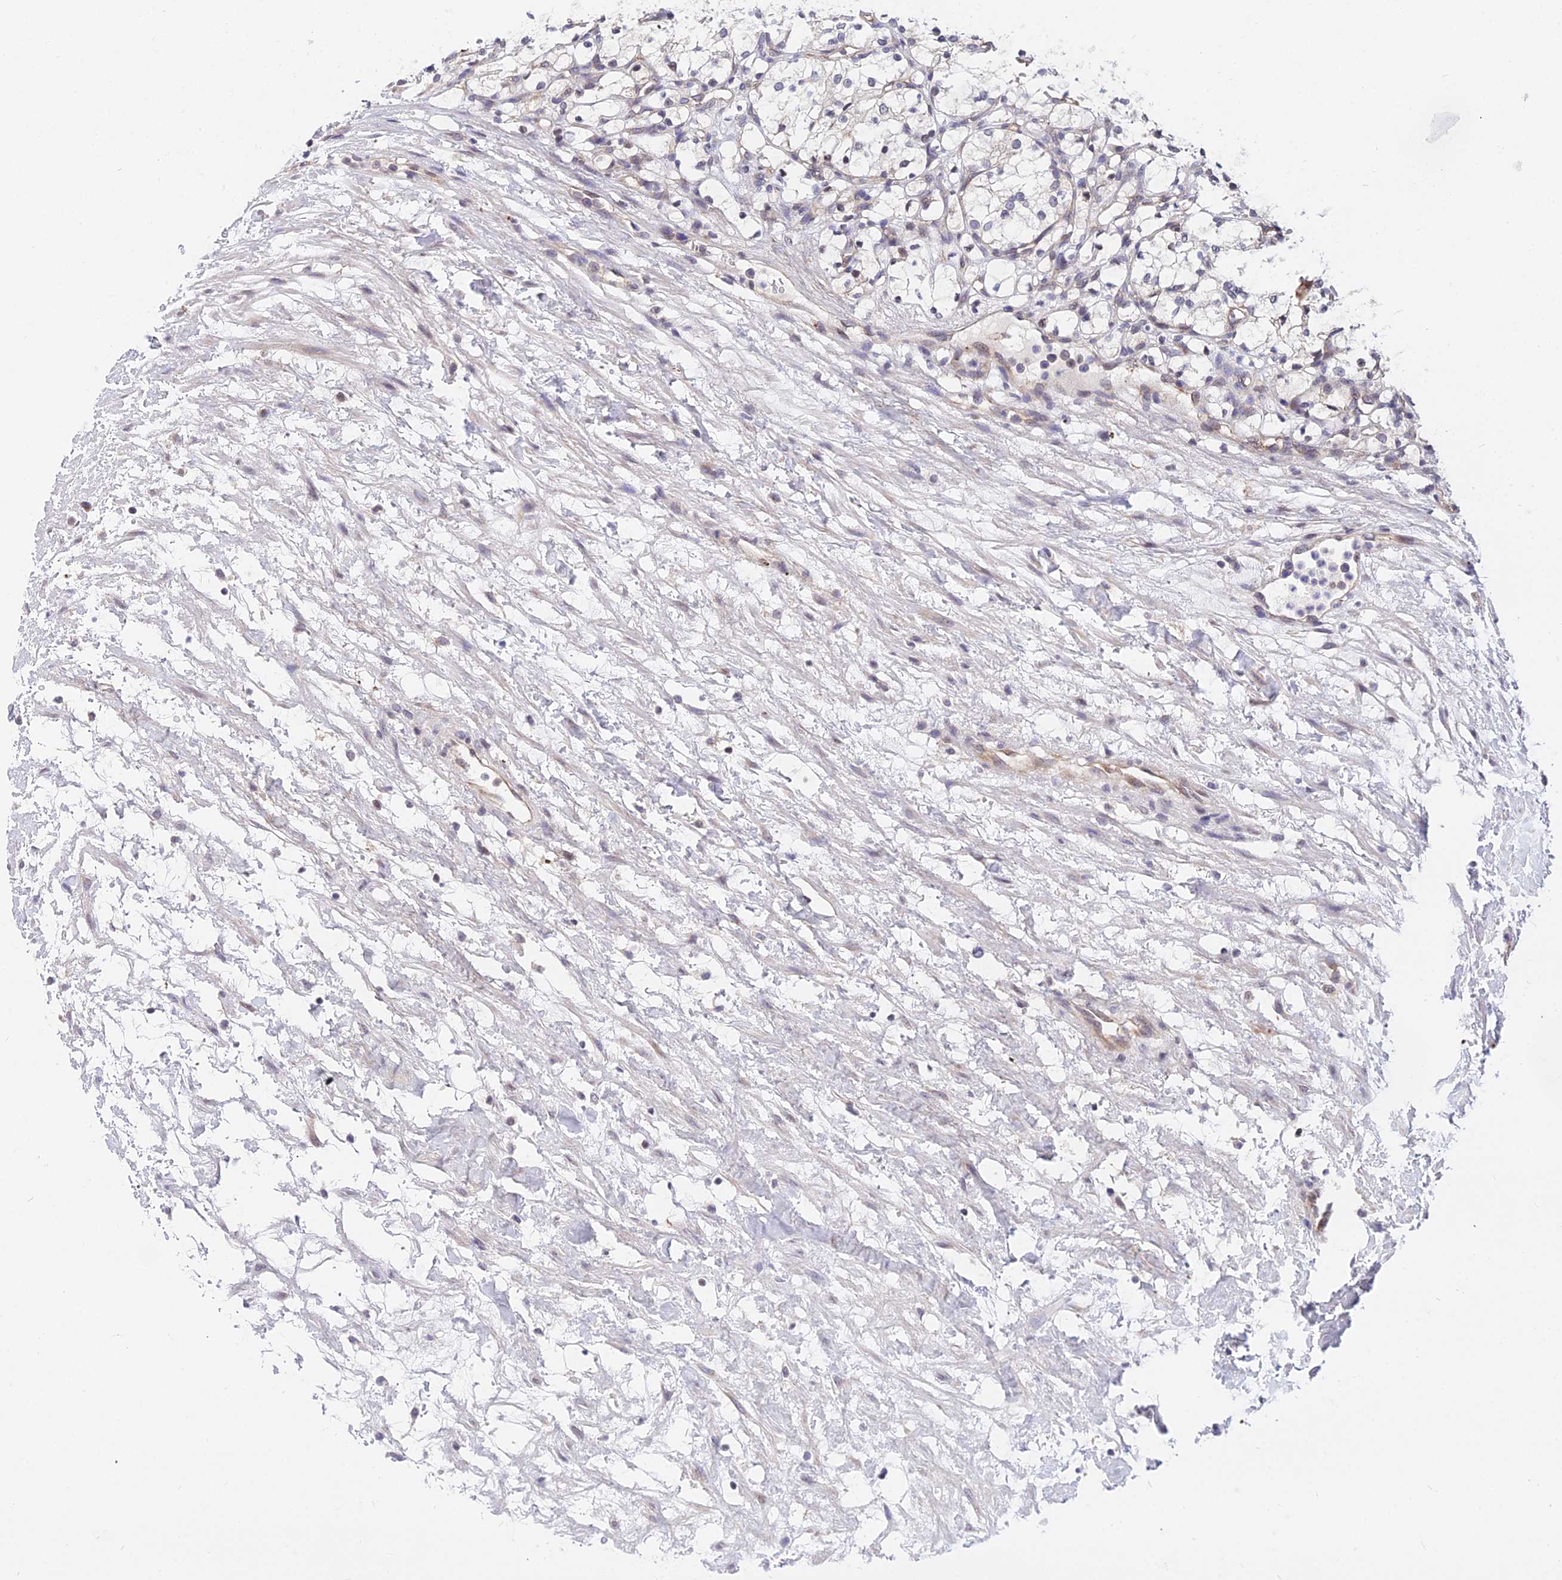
{"staining": {"intensity": "negative", "quantity": "none", "location": "none"}, "tissue": "renal cancer", "cell_type": "Tumor cells", "image_type": "cancer", "snomed": [{"axis": "morphology", "description": "Adenocarcinoma, NOS"}, {"axis": "topography", "description": "Kidney"}], "caption": "An immunohistochemistry (IHC) image of renal cancer (adenocarcinoma) is shown. There is no staining in tumor cells of renal cancer (adenocarcinoma). Nuclei are stained in blue.", "gene": "INPP4A", "patient": {"sex": "female", "age": 69}}